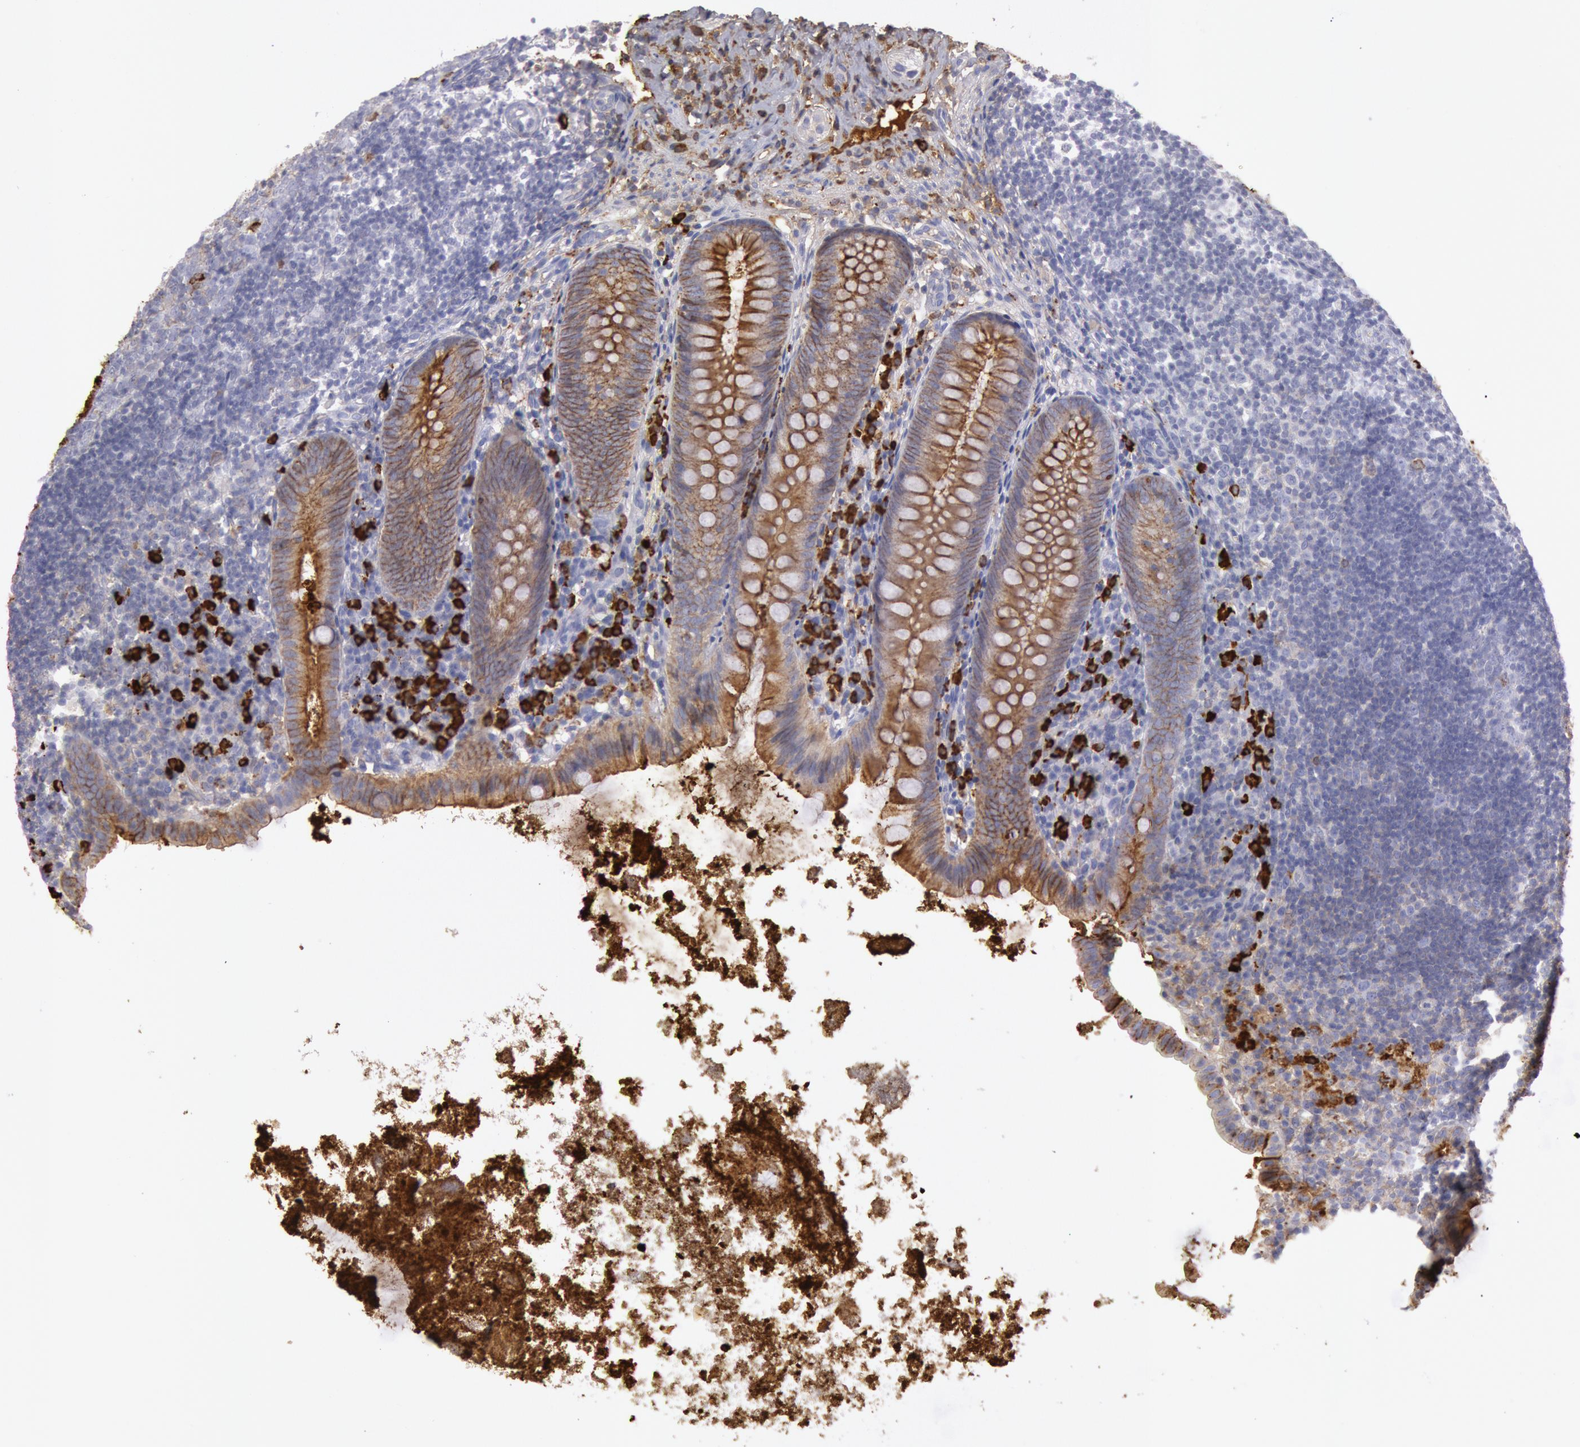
{"staining": {"intensity": "moderate", "quantity": "25%-75%", "location": "cytoplasmic/membranous"}, "tissue": "appendix", "cell_type": "Glandular cells", "image_type": "normal", "snomed": [{"axis": "morphology", "description": "Normal tissue, NOS"}, {"axis": "topography", "description": "Appendix"}], "caption": "A photomicrograph showing moderate cytoplasmic/membranous staining in approximately 25%-75% of glandular cells in unremarkable appendix, as visualized by brown immunohistochemical staining.", "gene": "IGHA1", "patient": {"sex": "female", "age": 9}}